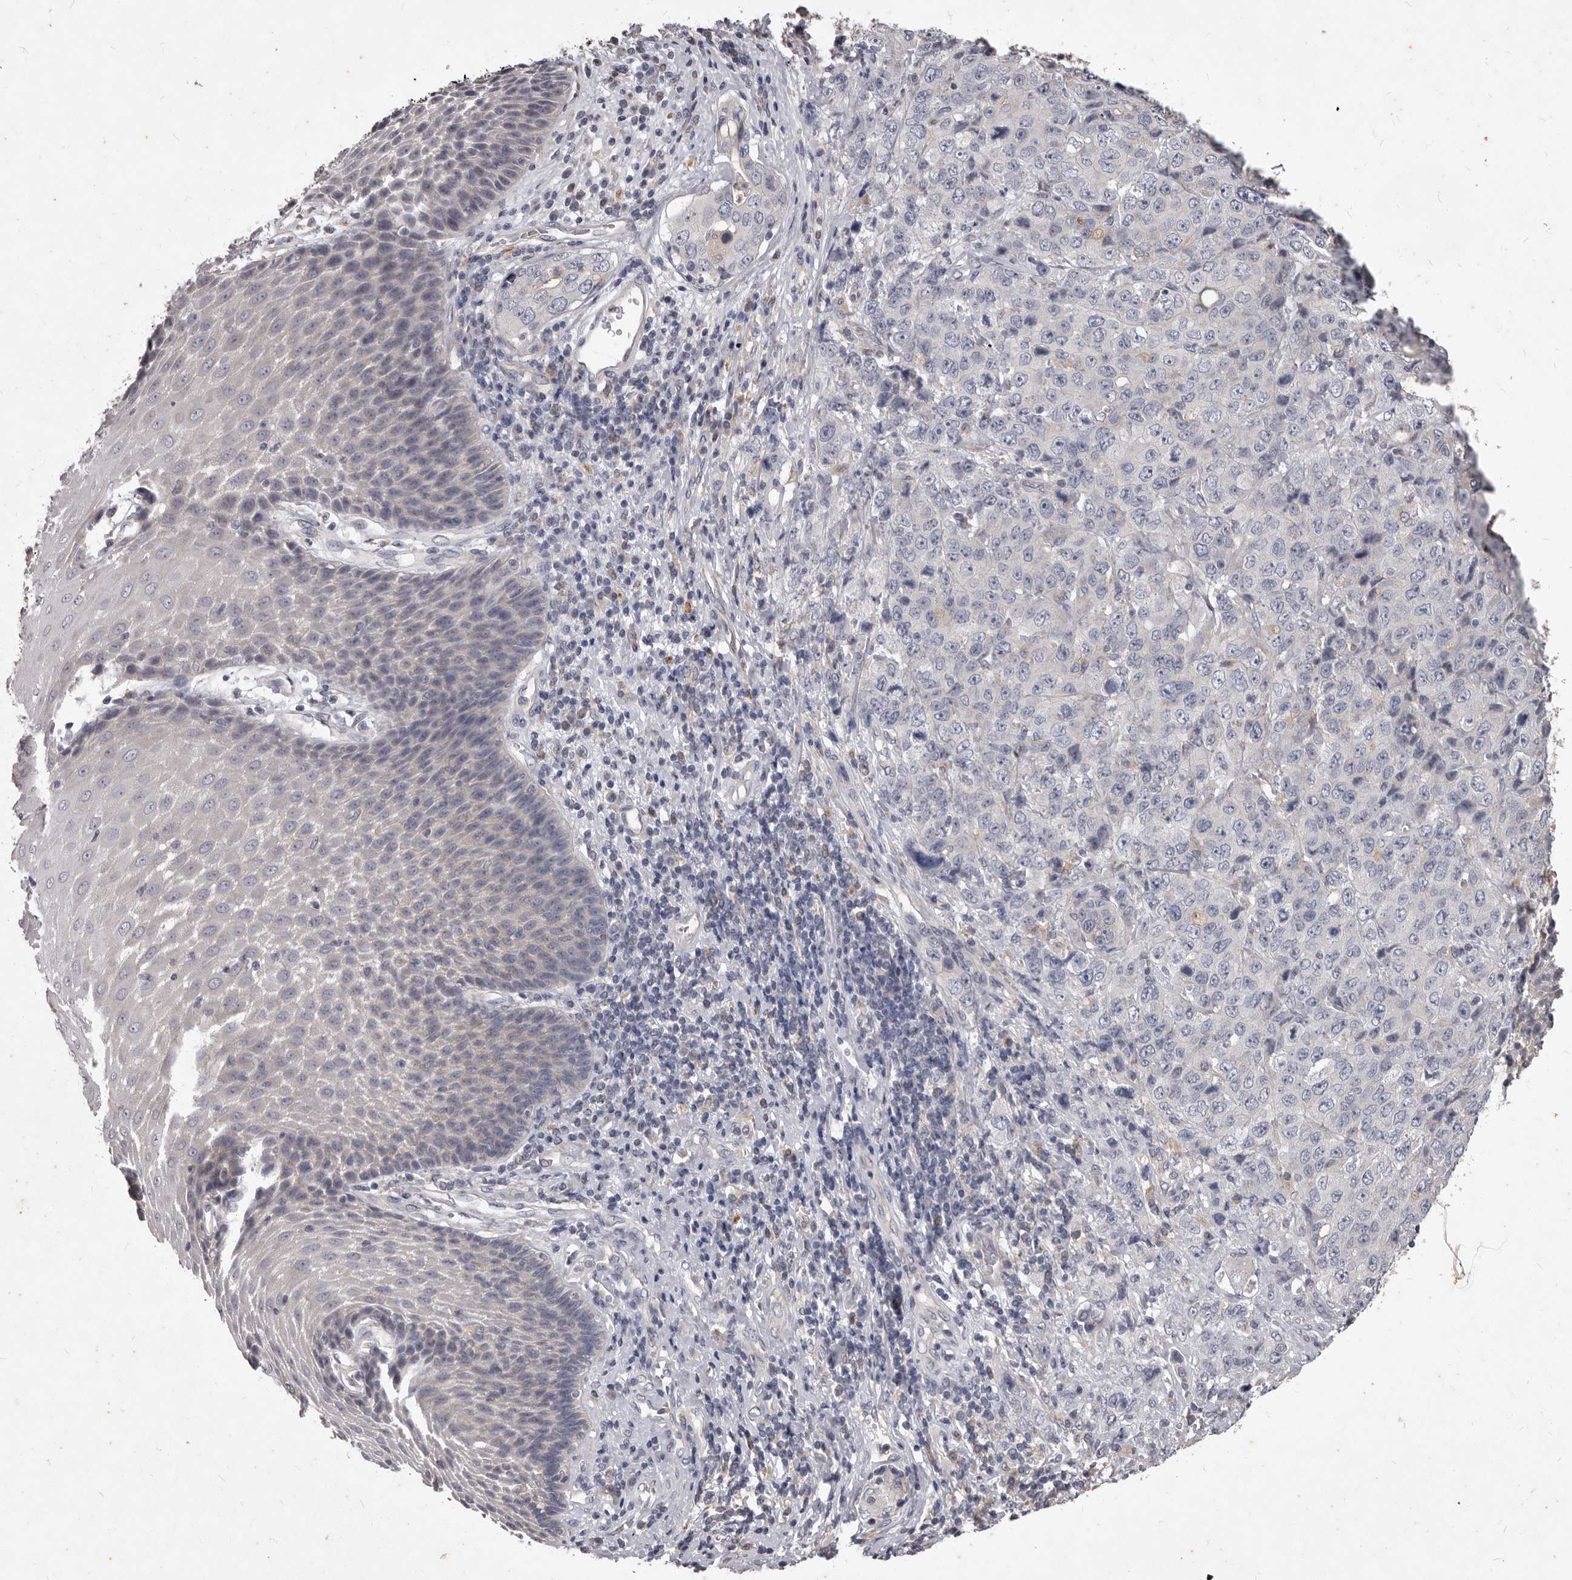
{"staining": {"intensity": "negative", "quantity": "none", "location": "none"}, "tissue": "stomach cancer", "cell_type": "Tumor cells", "image_type": "cancer", "snomed": [{"axis": "morphology", "description": "Adenocarcinoma, NOS"}, {"axis": "topography", "description": "Stomach"}], "caption": "DAB immunohistochemical staining of human adenocarcinoma (stomach) exhibits no significant positivity in tumor cells.", "gene": "GPRC5C", "patient": {"sex": "male", "age": 48}}